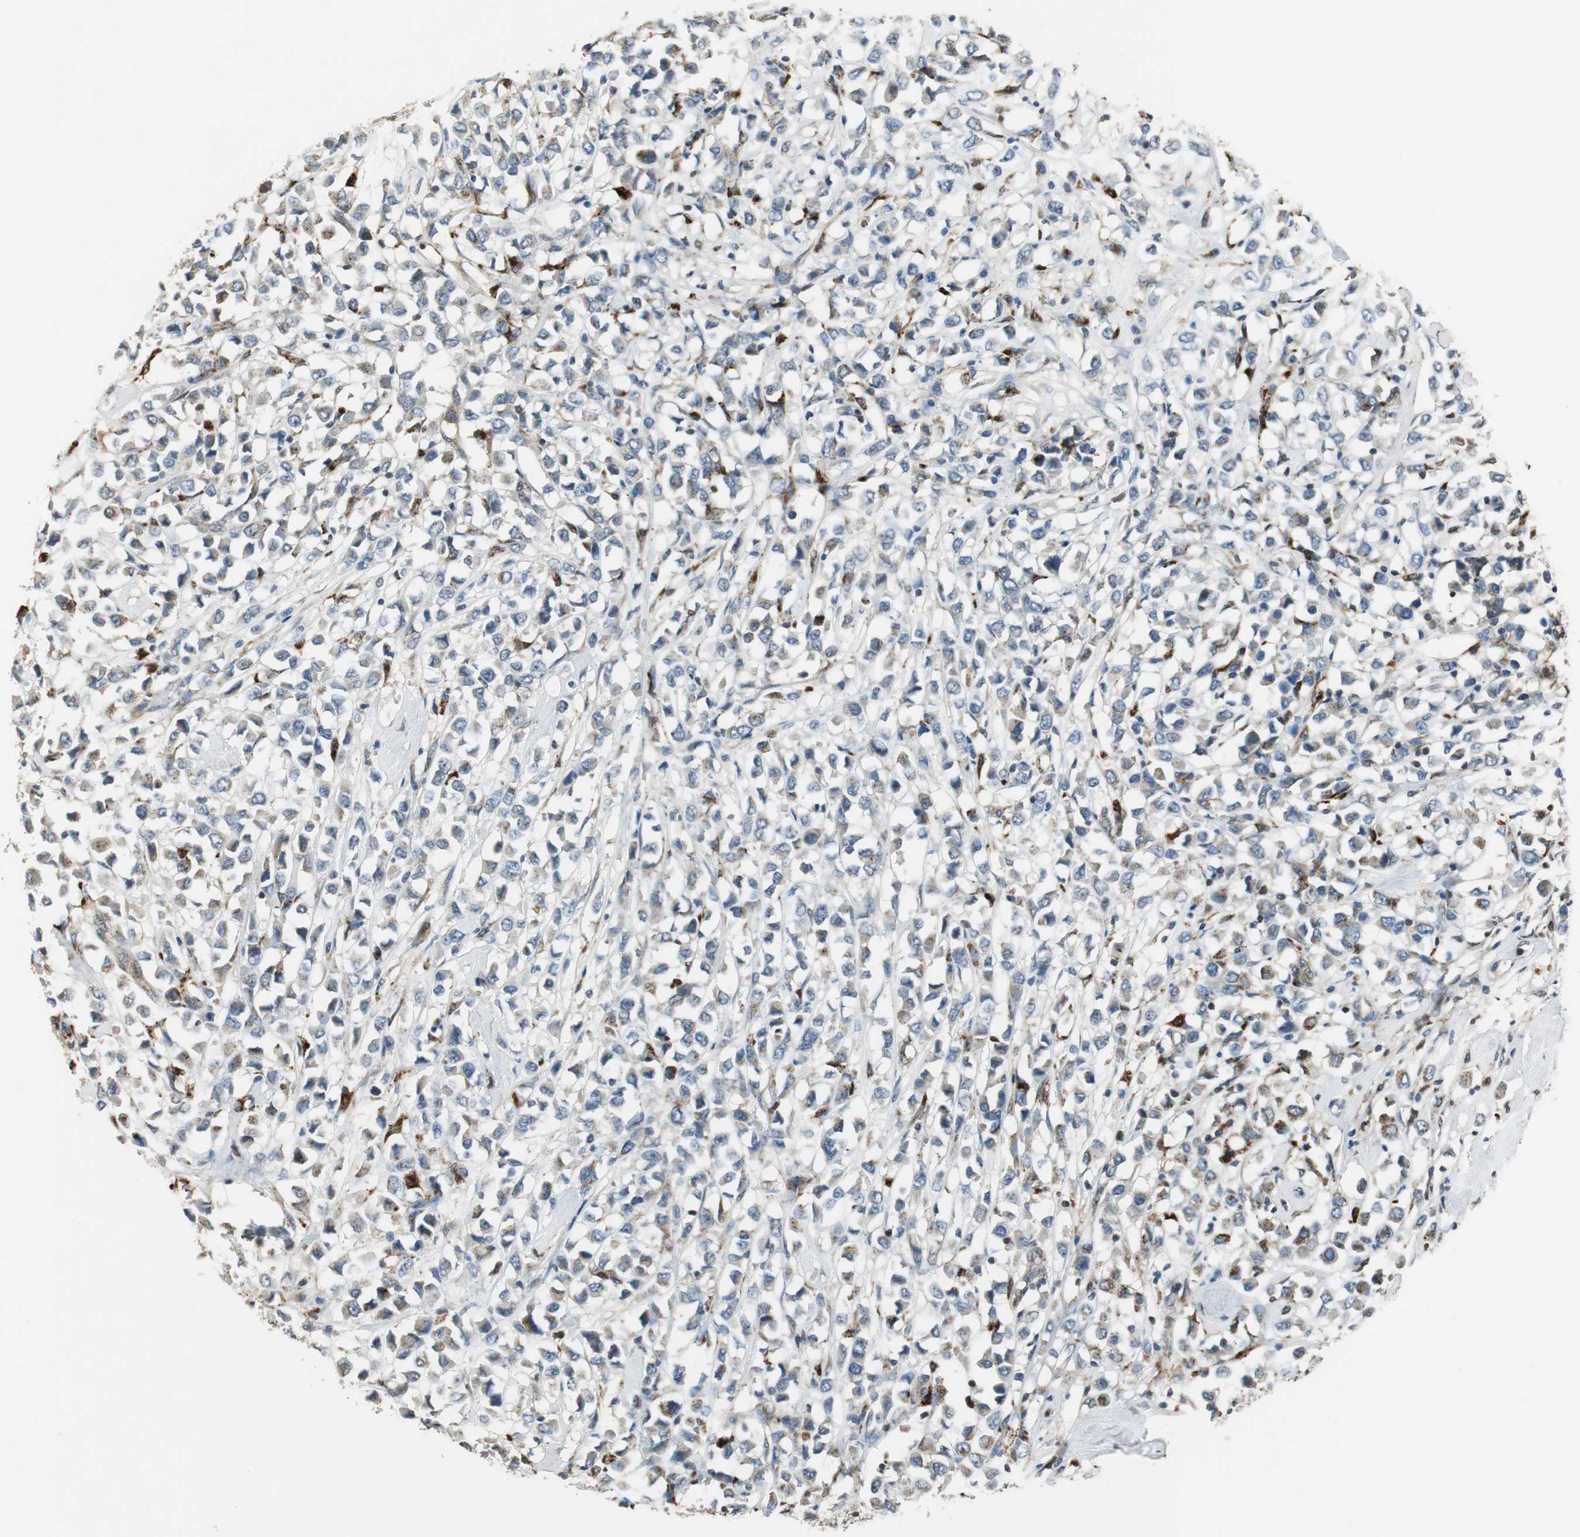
{"staining": {"intensity": "moderate", "quantity": "25%-75%", "location": "cytoplasmic/membranous"}, "tissue": "breast cancer", "cell_type": "Tumor cells", "image_type": "cancer", "snomed": [{"axis": "morphology", "description": "Duct carcinoma"}, {"axis": "topography", "description": "Breast"}], "caption": "Breast infiltrating ductal carcinoma tissue shows moderate cytoplasmic/membranous staining in approximately 25%-75% of tumor cells", "gene": "NCK1", "patient": {"sex": "female", "age": 61}}